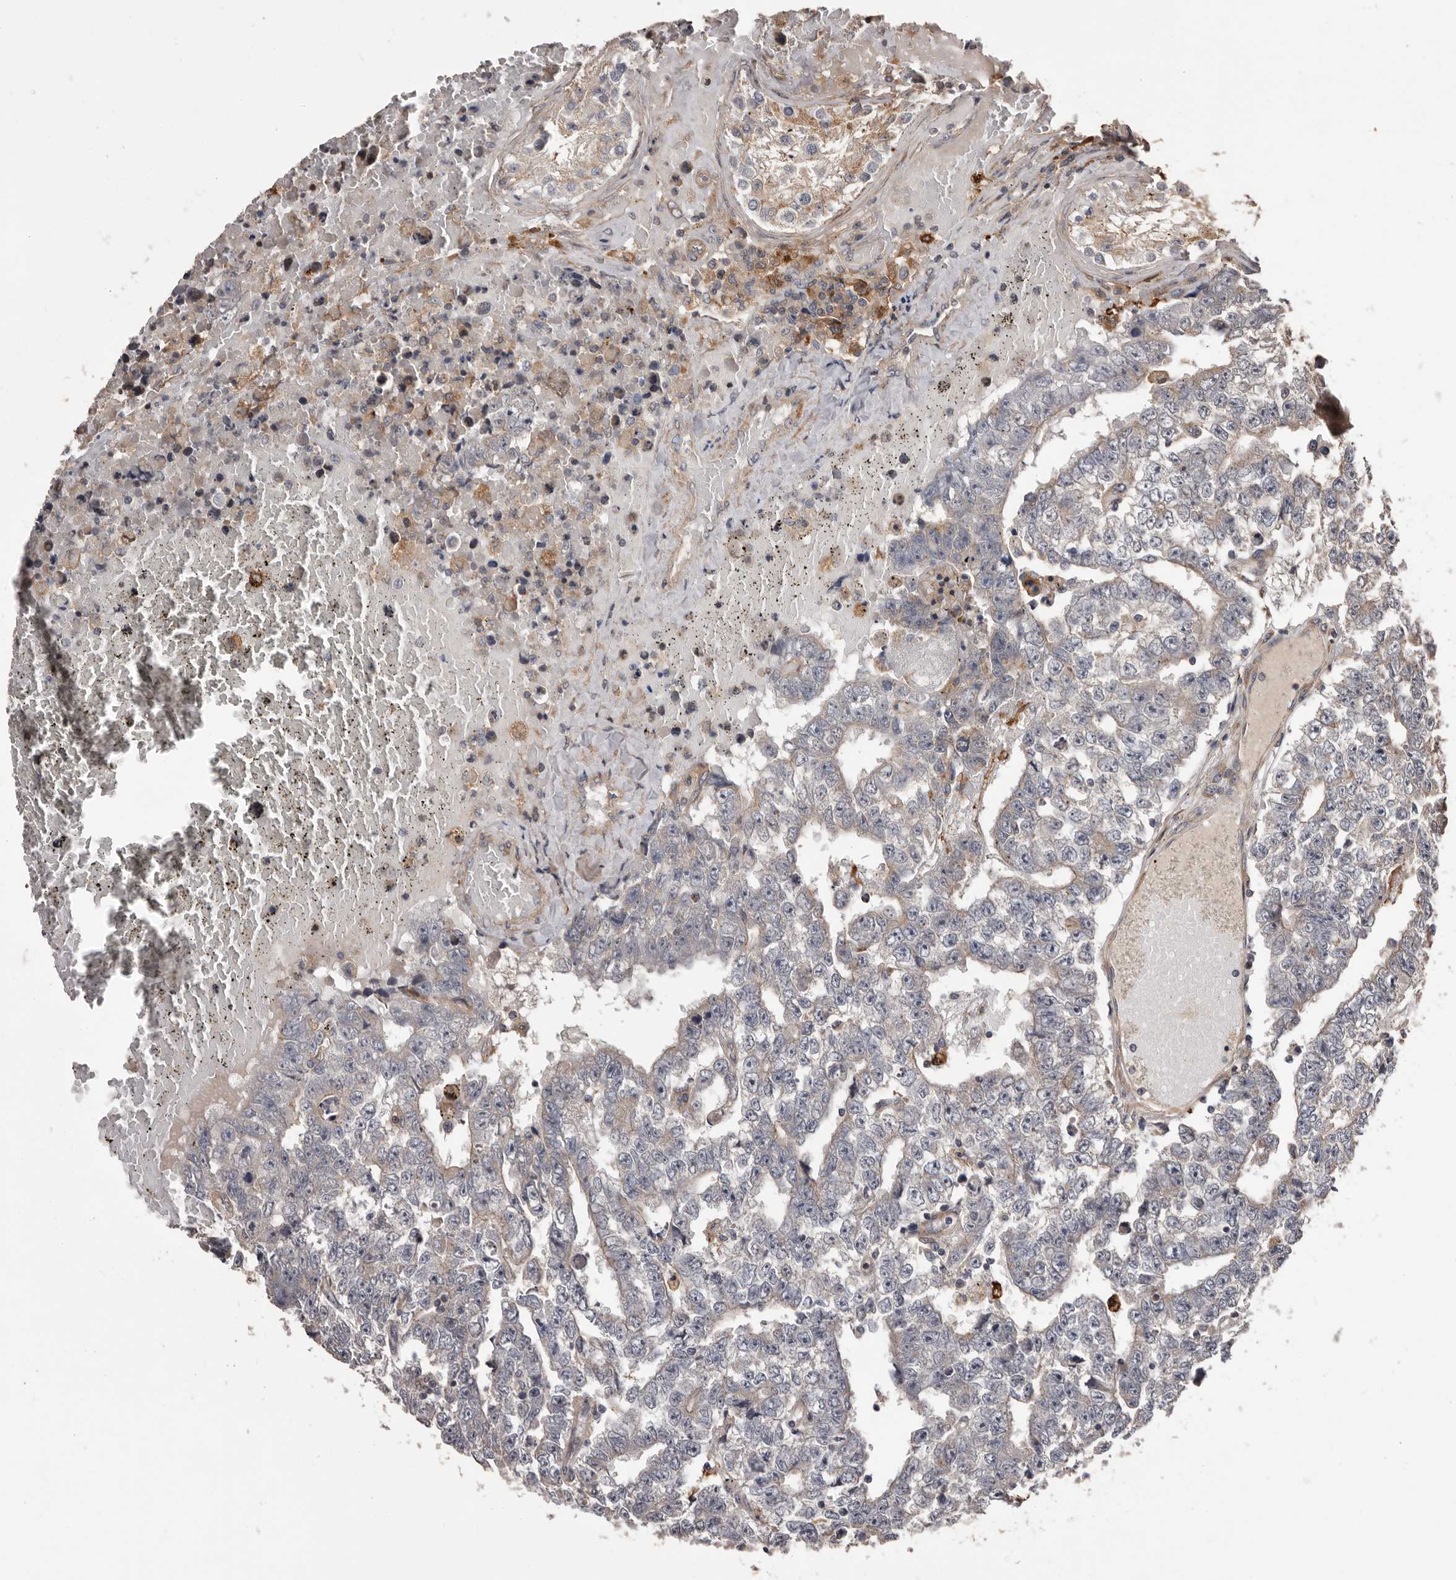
{"staining": {"intensity": "negative", "quantity": "none", "location": "none"}, "tissue": "testis cancer", "cell_type": "Tumor cells", "image_type": "cancer", "snomed": [{"axis": "morphology", "description": "Carcinoma, Embryonal, NOS"}, {"axis": "topography", "description": "Testis"}], "caption": "Immunohistochemistry (IHC) histopathology image of embryonal carcinoma (testis) stained for a protein (brown), which reveals no expression in tumor cells.", "gene": "ADAMTS2", "patient": {"sex": "male", "age": 25}}